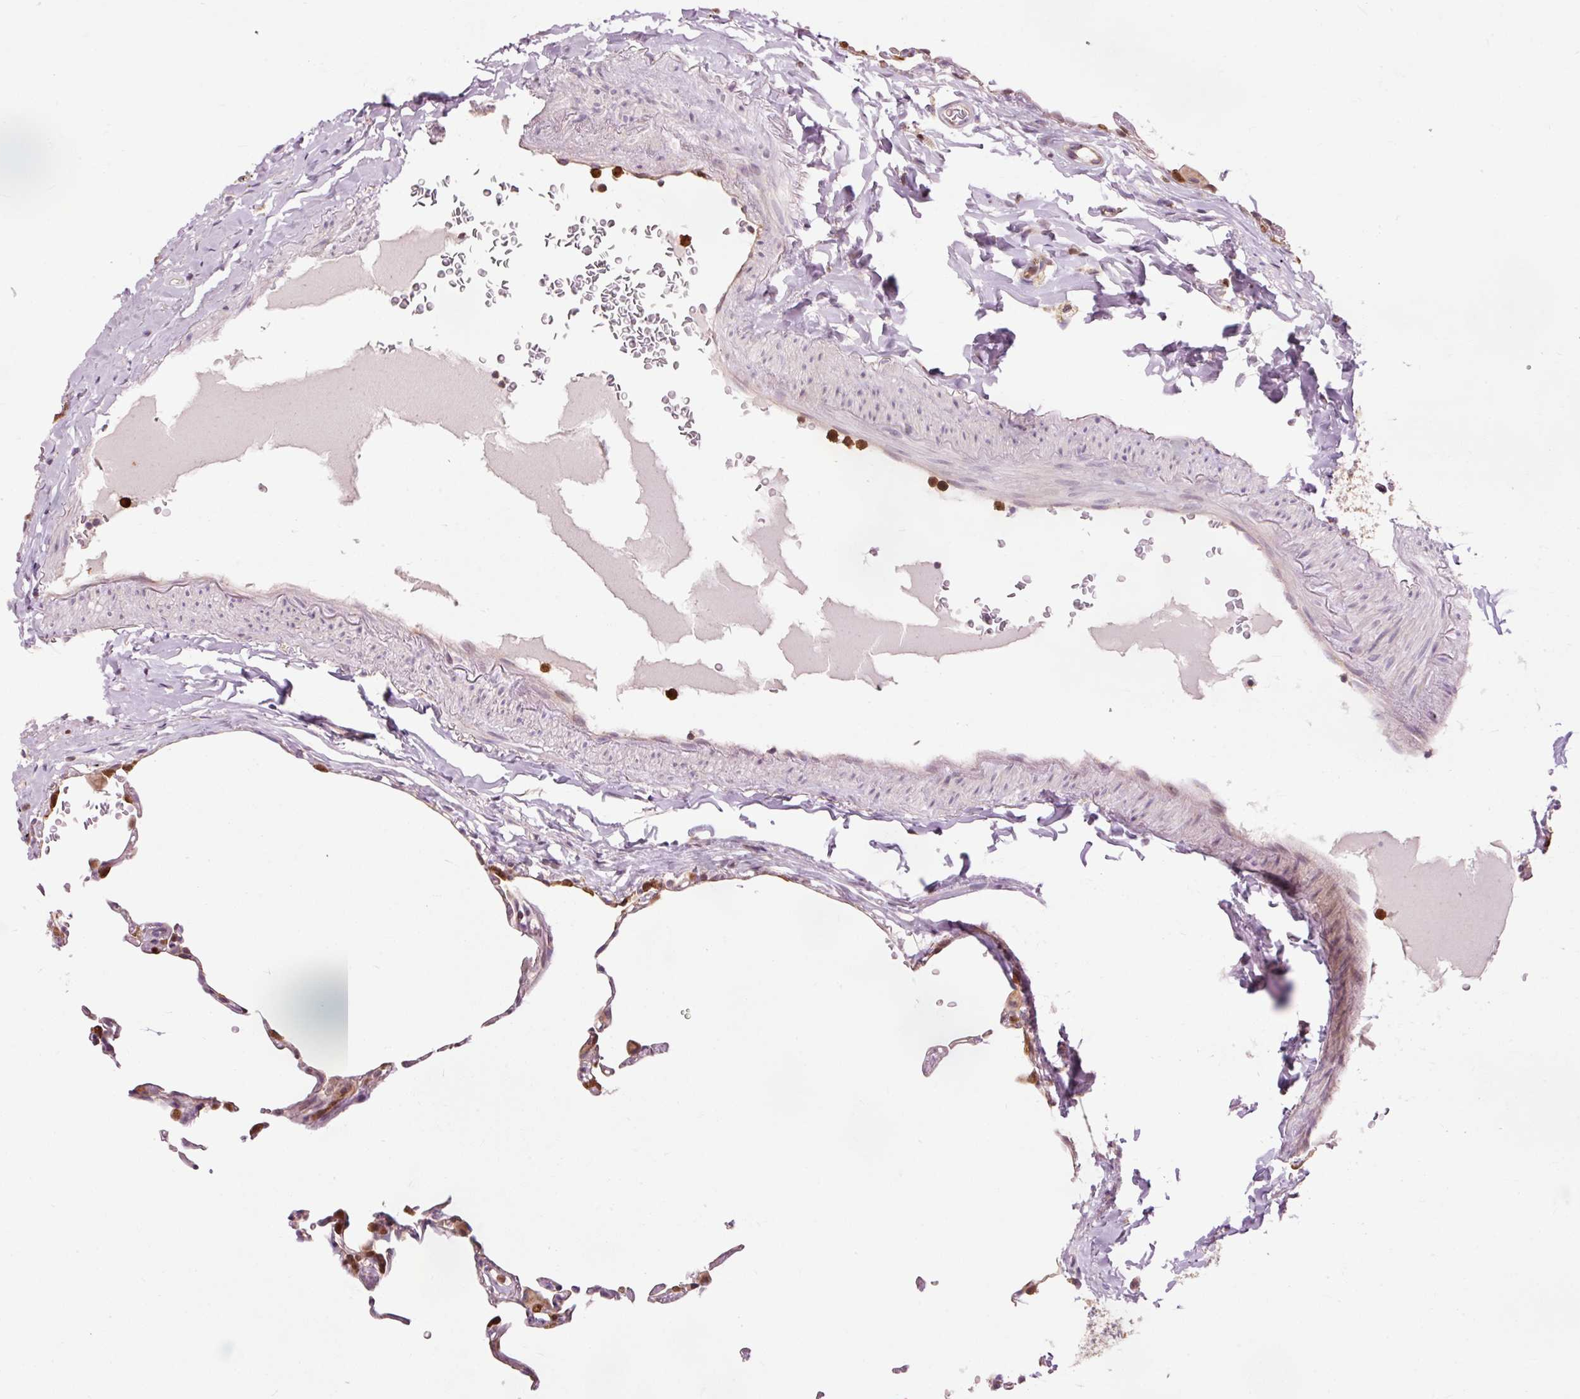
{"staining": {"intensity": "moderate", "quantity": "<25%", "location": "cytoplasmic/membranous"}, "tissue": "lung", "cell_type": "Alveolar cells", "image_type": "normal", "snomed": [{"axis": "morphology", "description": "Normal tissue, NOS"}, {"axis": "topography", "description": "Lung"}], "caption": "Lung stained for a protein (brown) shows moderate cytoplasmic/membranous positive staining in about <25% of alveolar cells.", "gene": "PRDX5", "patient": {"sex": "female", "age": 57}}